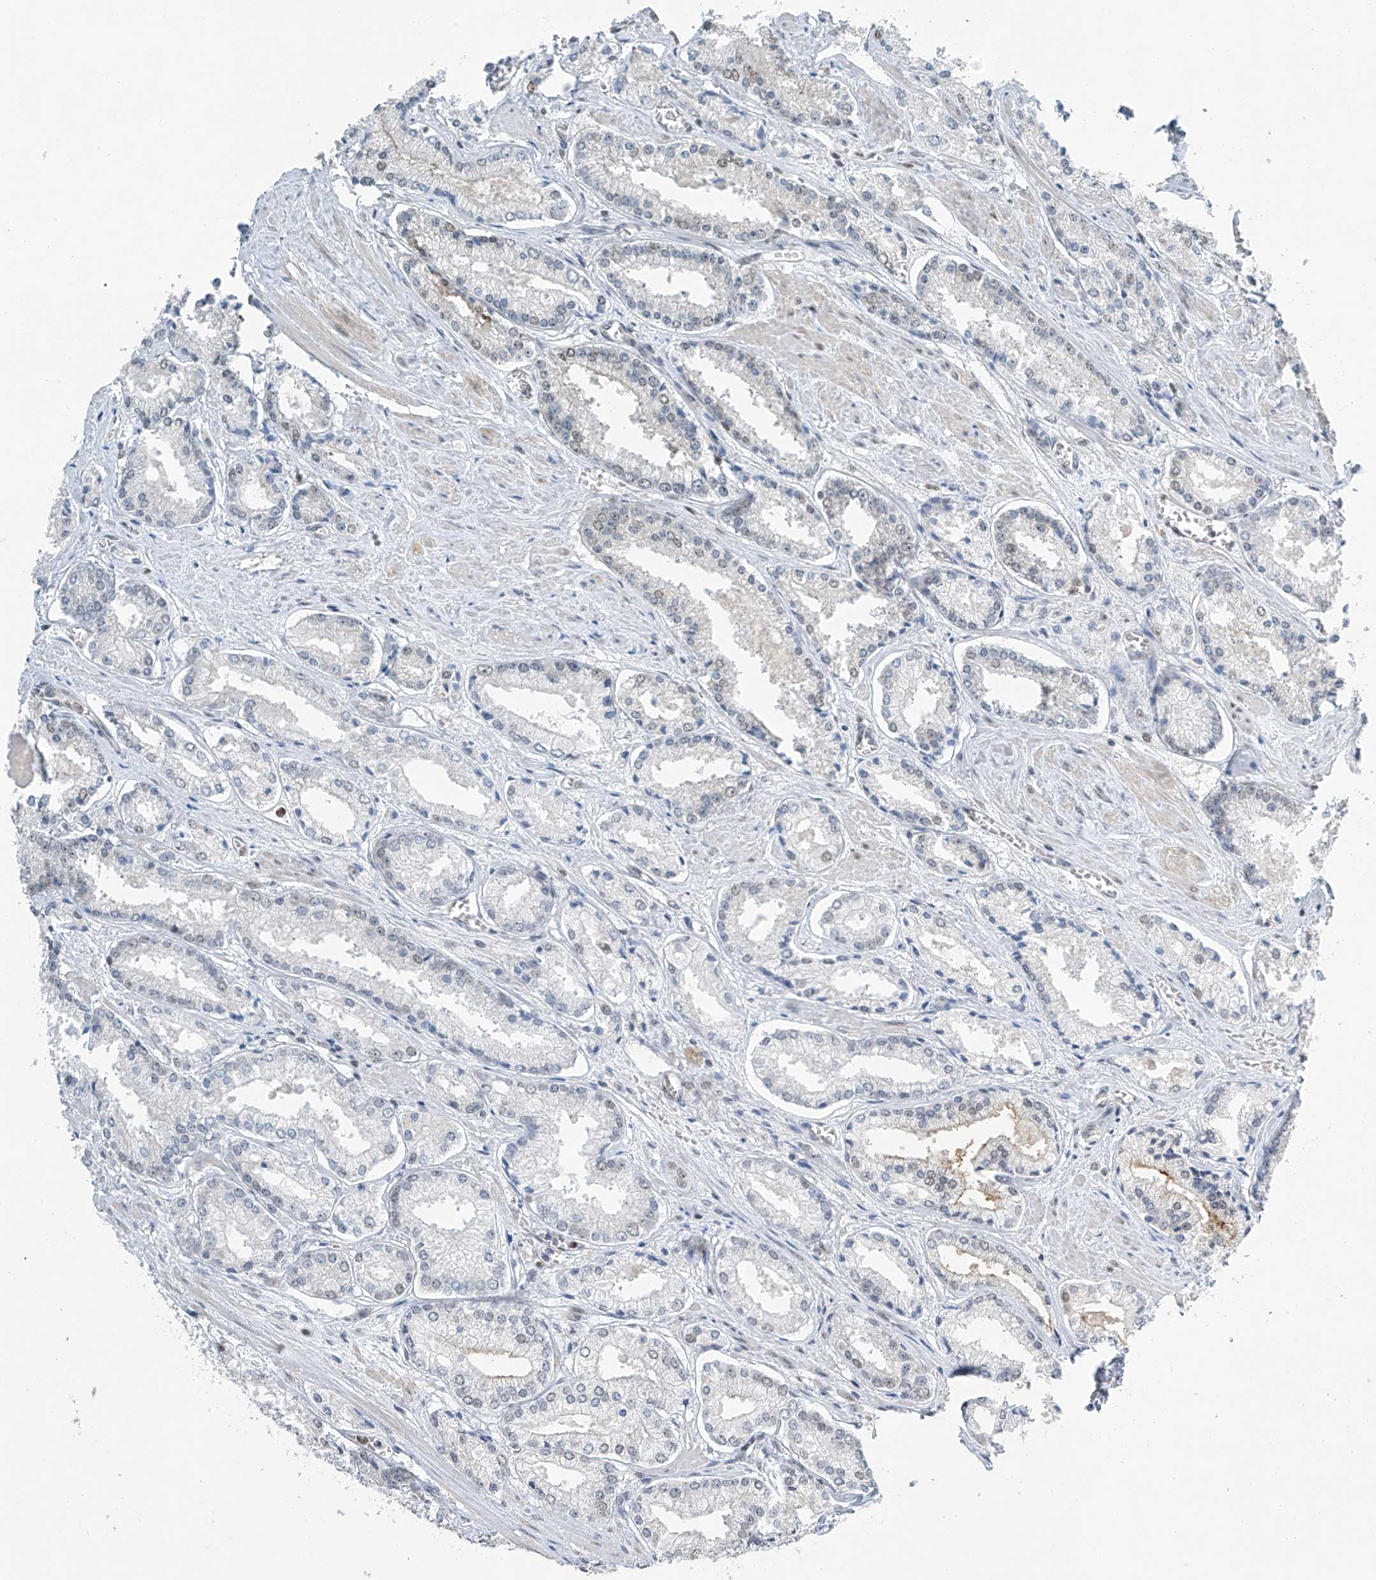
{"staining": {"intensity": "weak", "quantity": "<25%", "location": "nuclear"}, "tissue": "prostate cancer", "cell_type": "Tumor cells", "image_type": "cancer", "snomed": [{"axis": "morphology", "description": "Adenocarcinoma, Low grade"}, {"axis": "topography", "description": "Prostate"}], "caption": "An image of human prostate cancer is negative for staining in tumor cells.", "gene": "TAF8", "patient": {"sex": "male", "age": 54}}